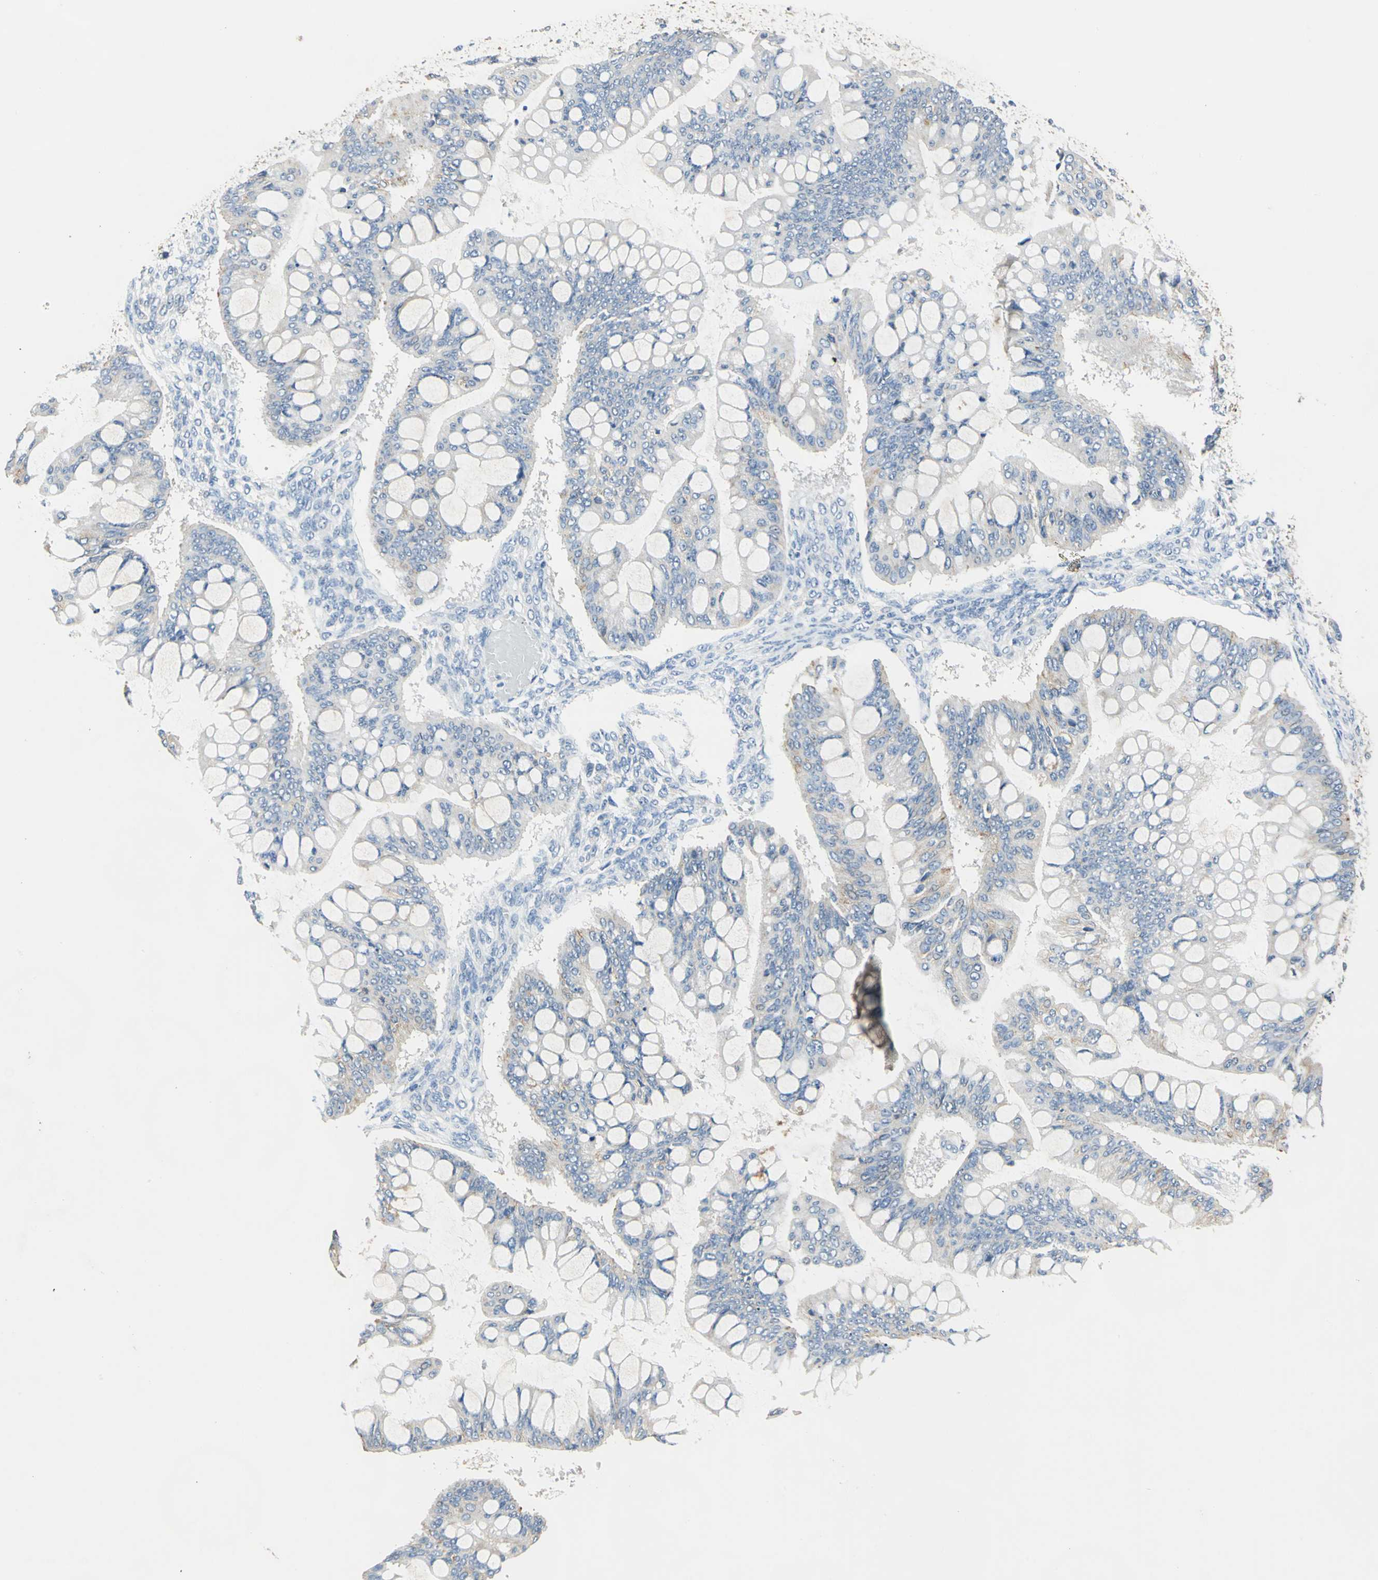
{"staining": {"intensity": "weak", "quantity": "25%-75%", "location": "cytoplasmic/membranous"}, "tissue": "ovarian cancer", "cell_type": "Tumor cells", "image_type": "cancer", "snomed": [{"axis": "morphology", "description": "Cystadenocarcinoma, mucinous, NOS"}, {"axis": "topography", "description": "Ovary"}], "caption": "Tumor cells show low levels of weak cytoplasmic/membranous positivity in about 25%-75% of cells in ovarian cancer.", "gene": "RASD2", "patient": {"sex": "female", "age": 73}}